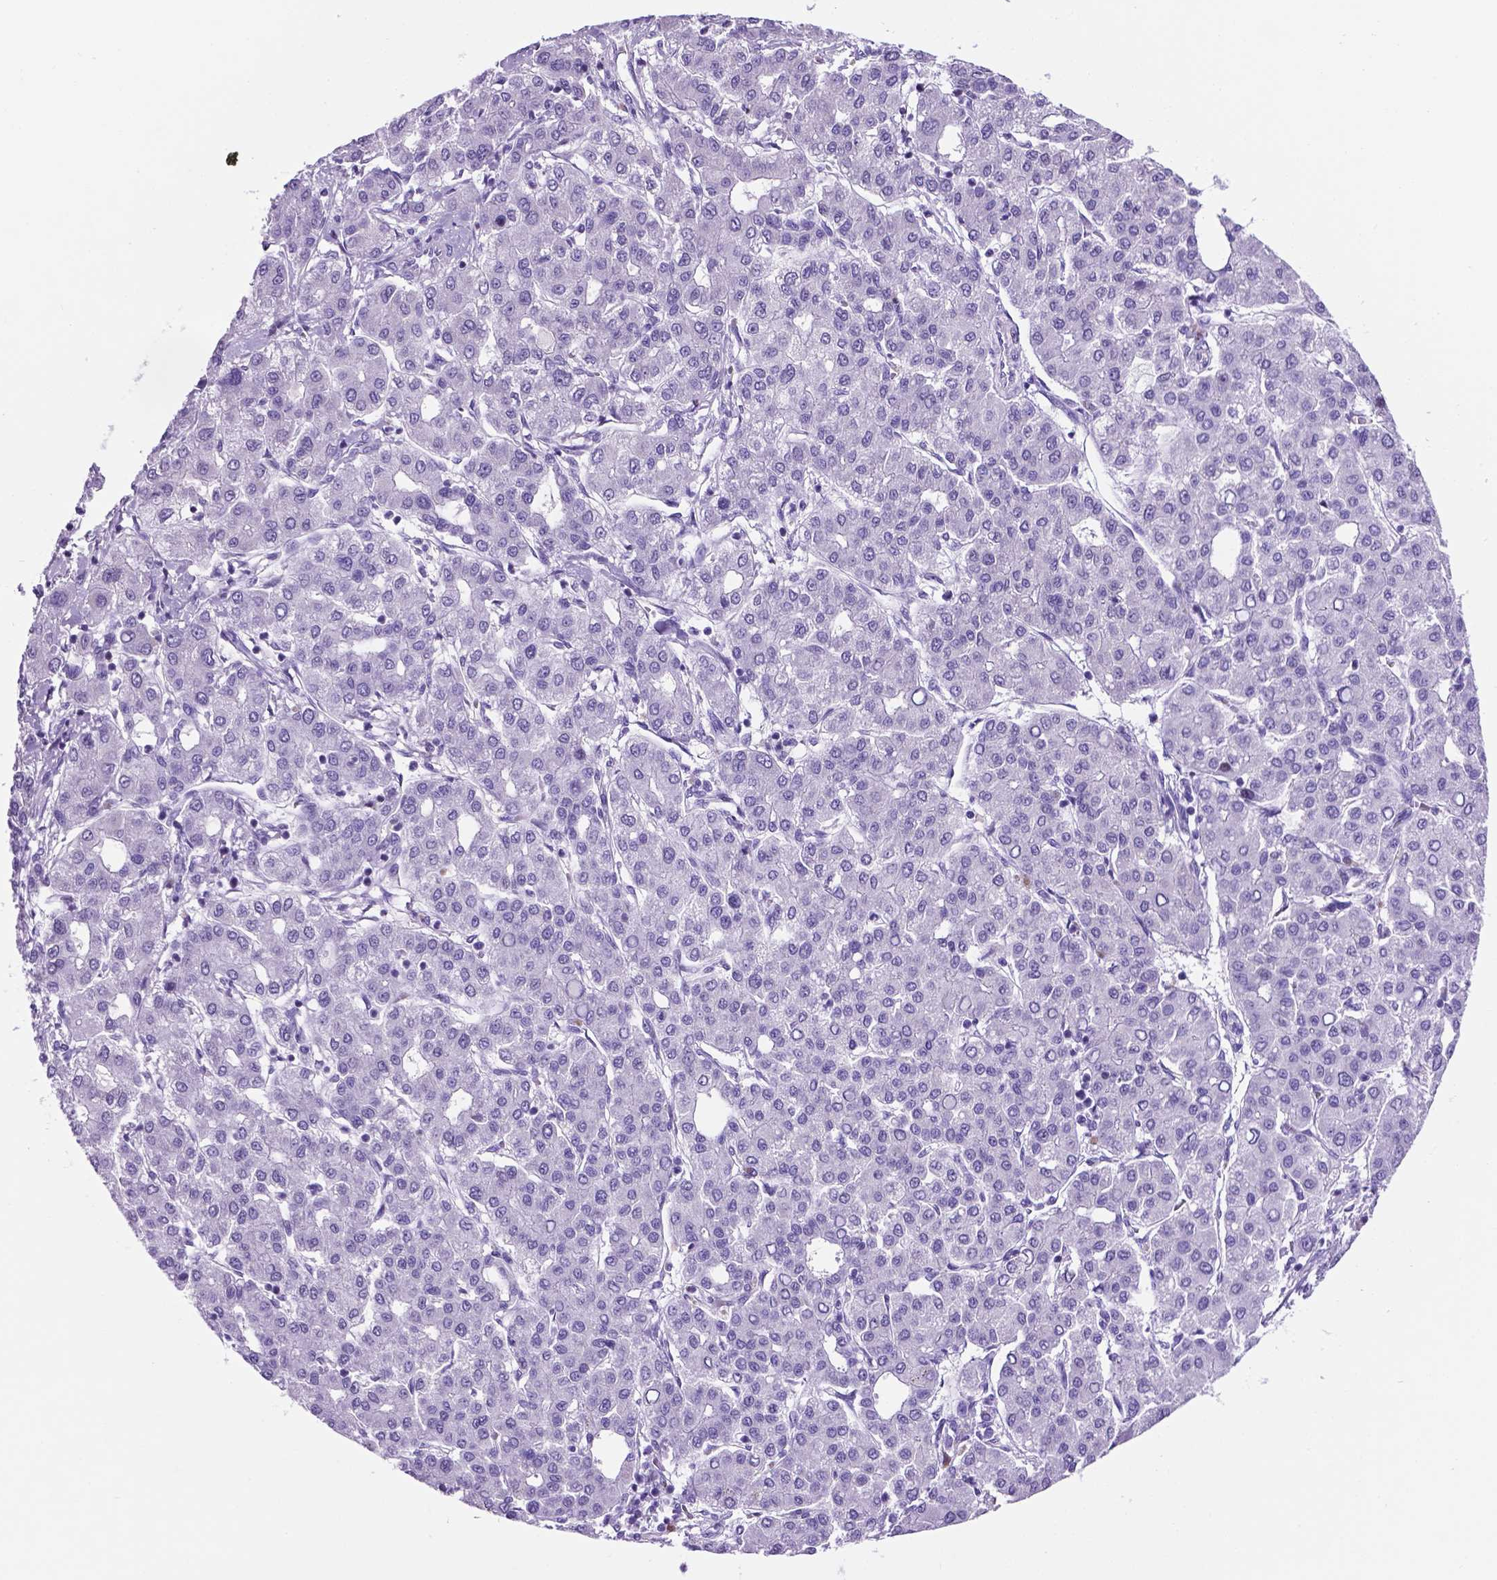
{"staining": {"intensity": "negative", "quantity": "none", "location": "none"}, "tissue": "liver cancer", "cell_type": "Tumor cells", "image_type": "cancer", "snomed": [{"axis": "morphology", "description": "Carcinoma, Hepatocellular, NOS"}, {"axis": "topography", "description": "Liver"}], "caption": "Tumor cells show no significant expression in liver cancer (hepatocellular carcinoma).", "gene": "C17orf107", "patient": {"sex": "male", "age": 65}}